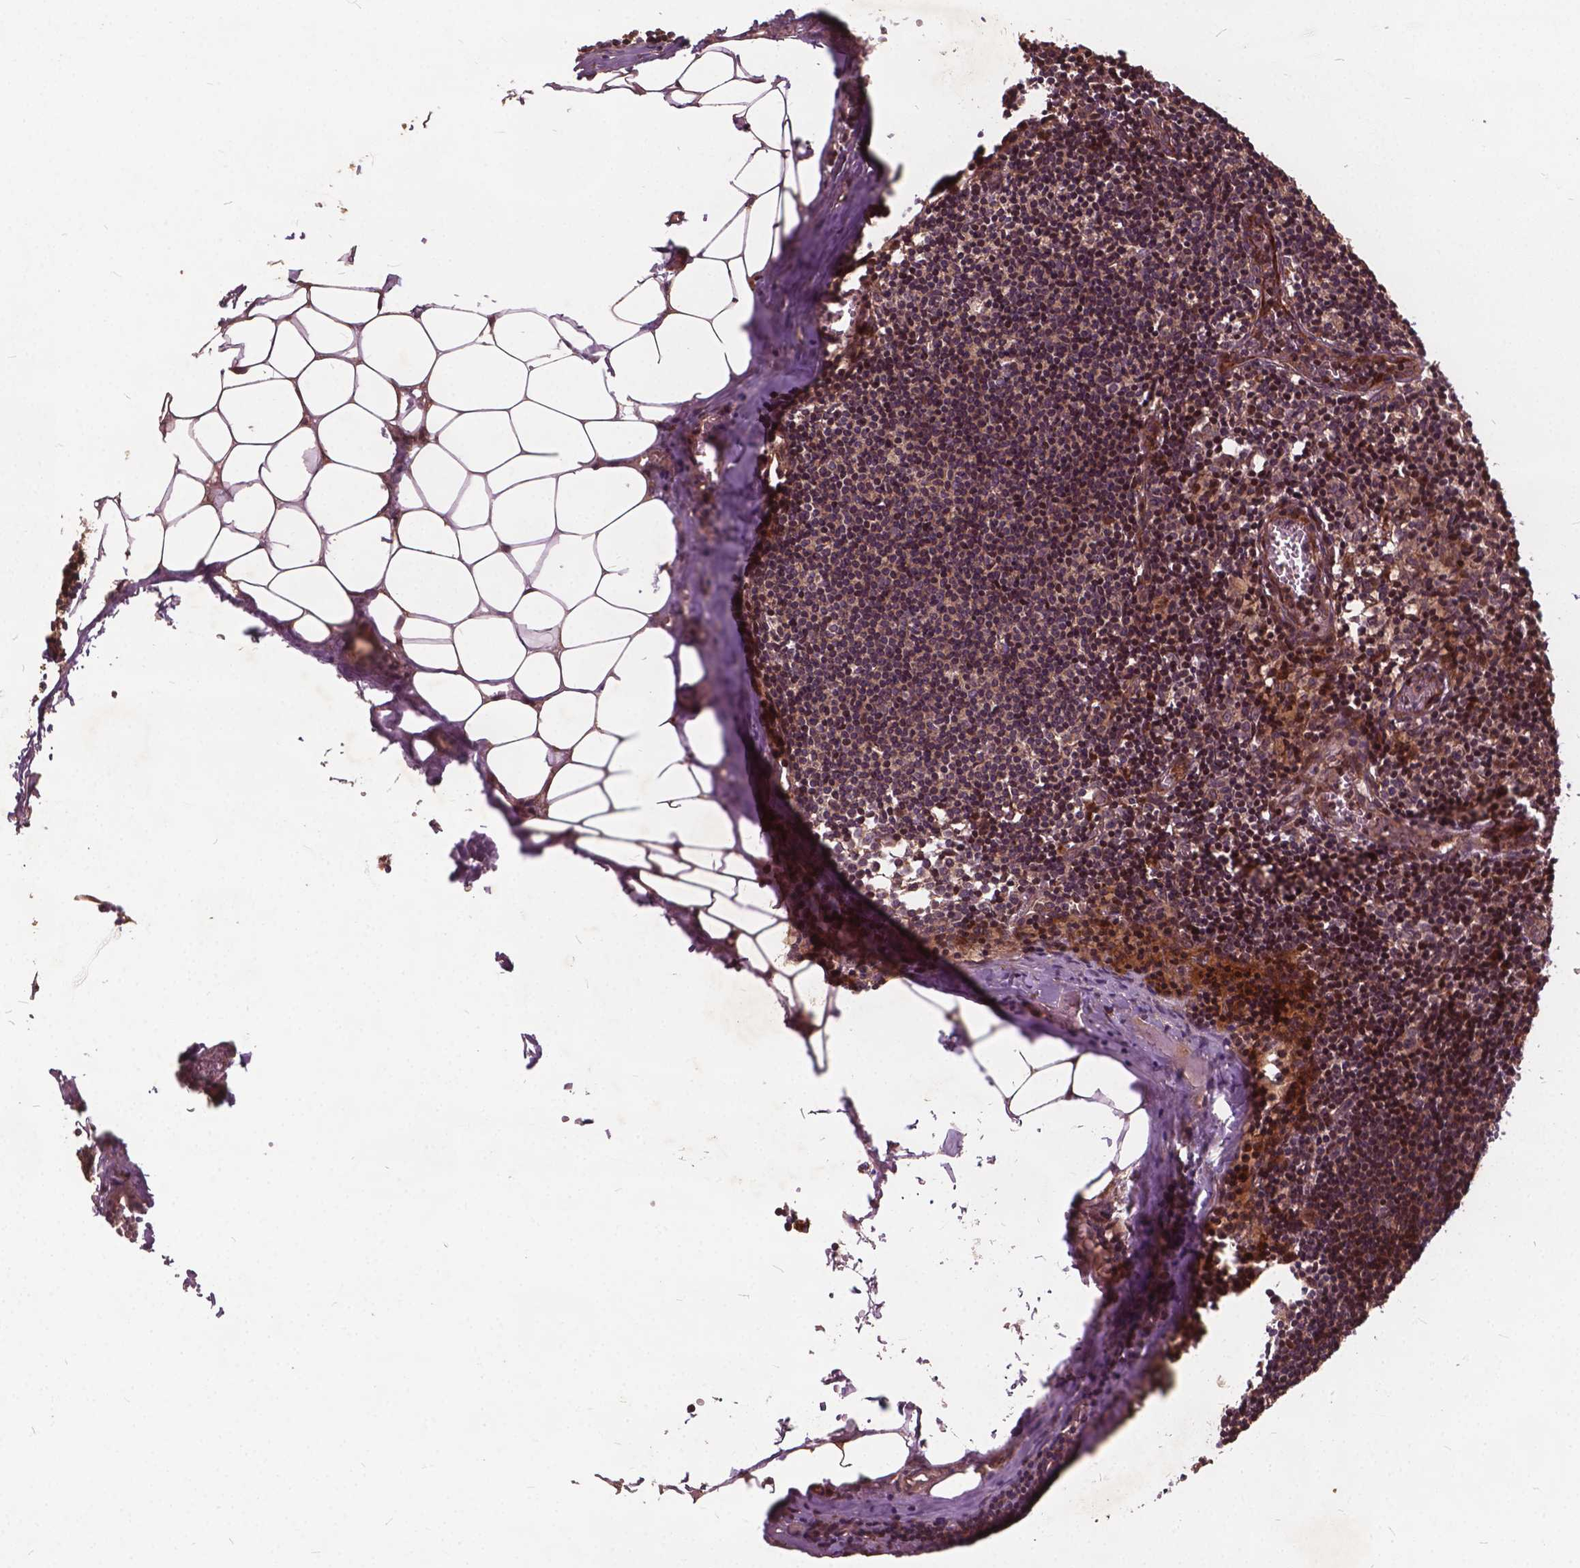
{"staining": {"intensity": "negative", "quantity": "none", "location": "none"}, "tissue": "lymph node", "cell_type": "Germinal center cells", "image_type": "normal", "snomed": [{"axis": "morphology", "description": "Normal tissue, NOS"}, {"axis": "topography", "description": "Lymph node"}], "caption": "A micrograph of lymph node stained for a protein displays no brown staining in germinal center cells.", "gene": "UBXN2A", "patient": {"sex": "female", "age": 52}}